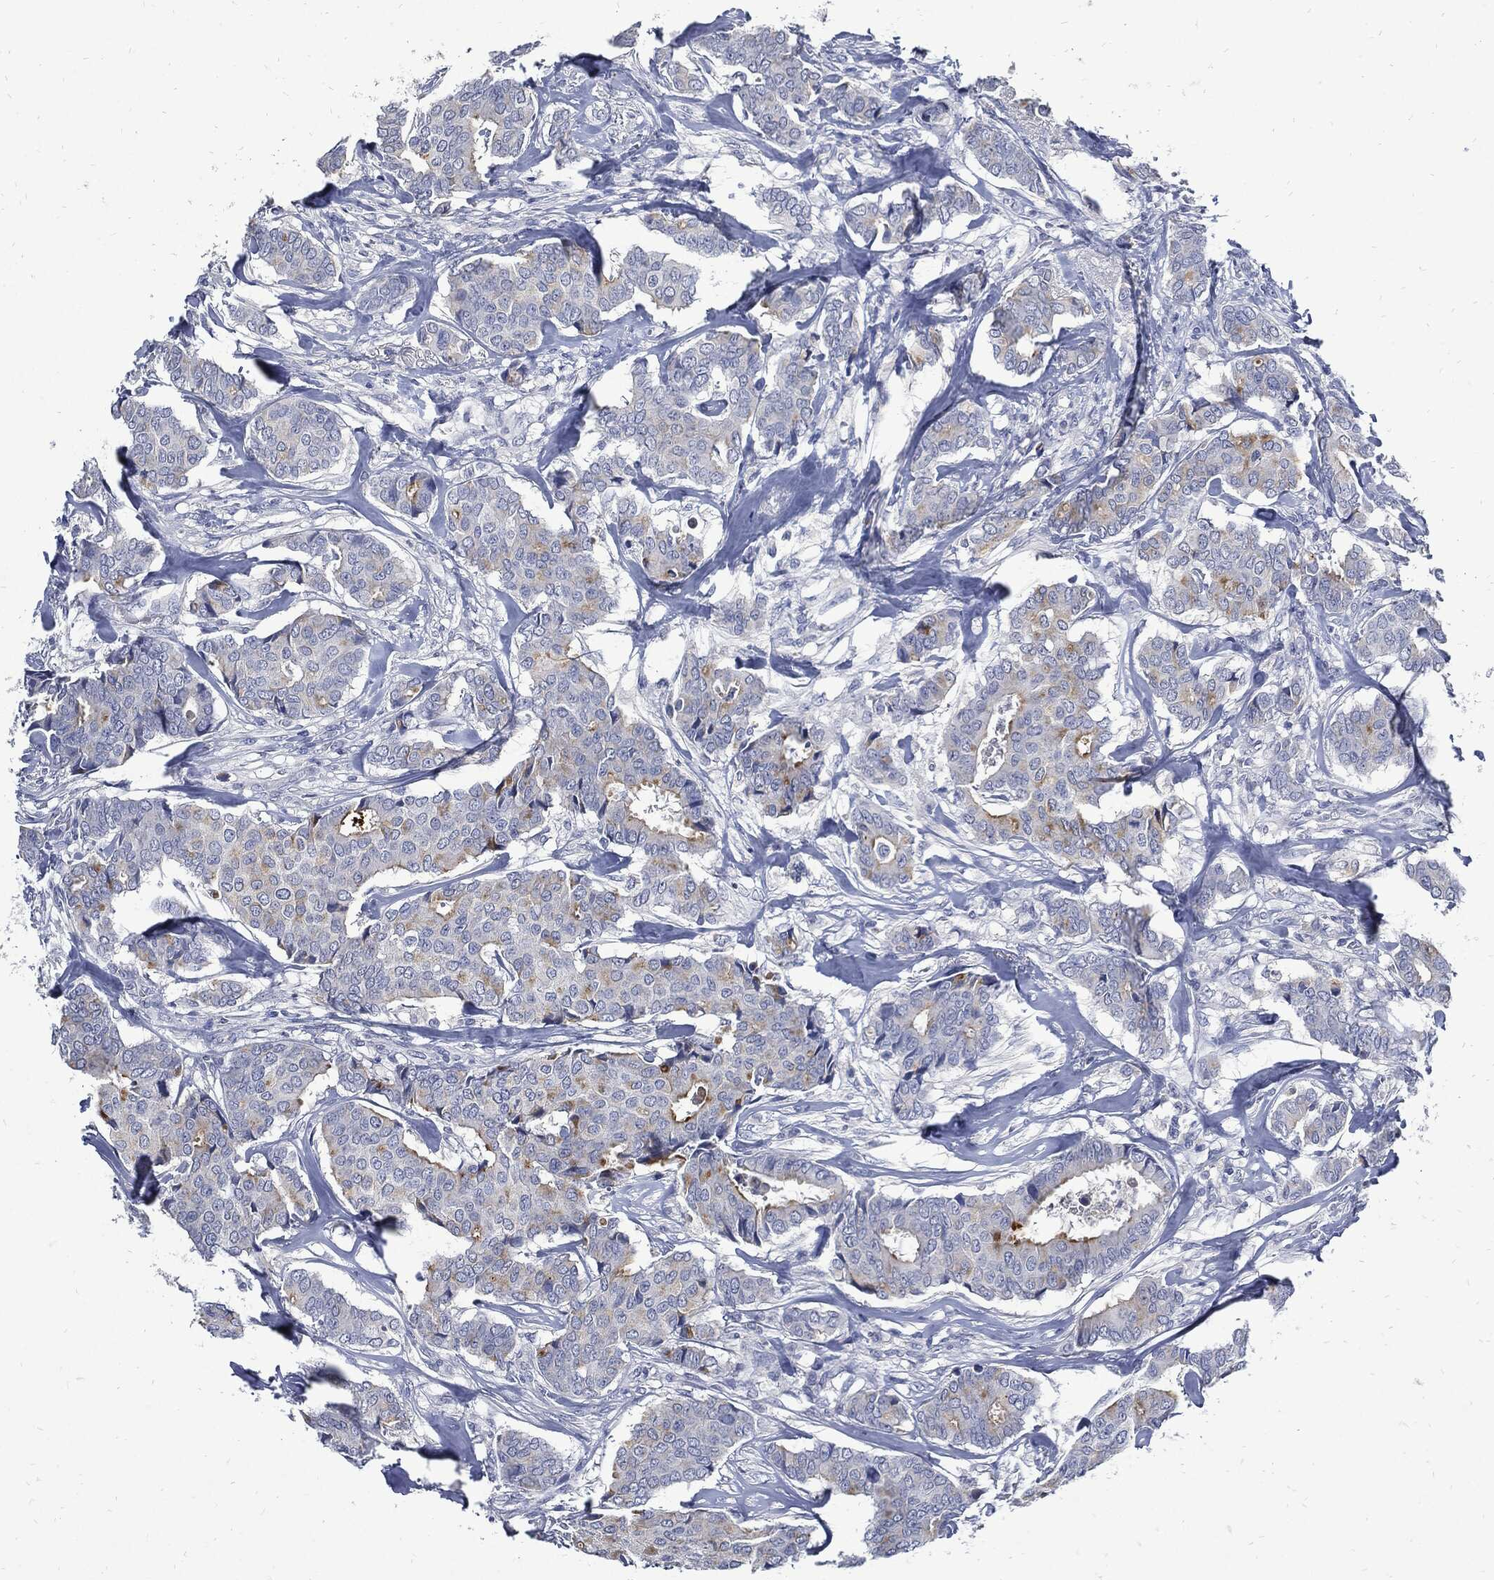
{"staining": {"intensity": "moderate", "quantity": "<25%", "location": "cytoplasmic/membranous"}, "tissue": "breast cancer", "cell_type": "Tumor cells", "image_type": "cancer", "snomed": [{"axis": "morphology", "description": "Duct carcinoma"}, {"axis": "topography", "description": "Breast"}], "caption": "The histopathology image reveals staining of breast cancer, revealing moderate cytoplasmic/membranous protein staining (brown color) within tumor cells. The protein is shown in brown color, while the nuclei are stained blue.", "gene": "CPE", "patient": {"sex": "female", "age": 75}}